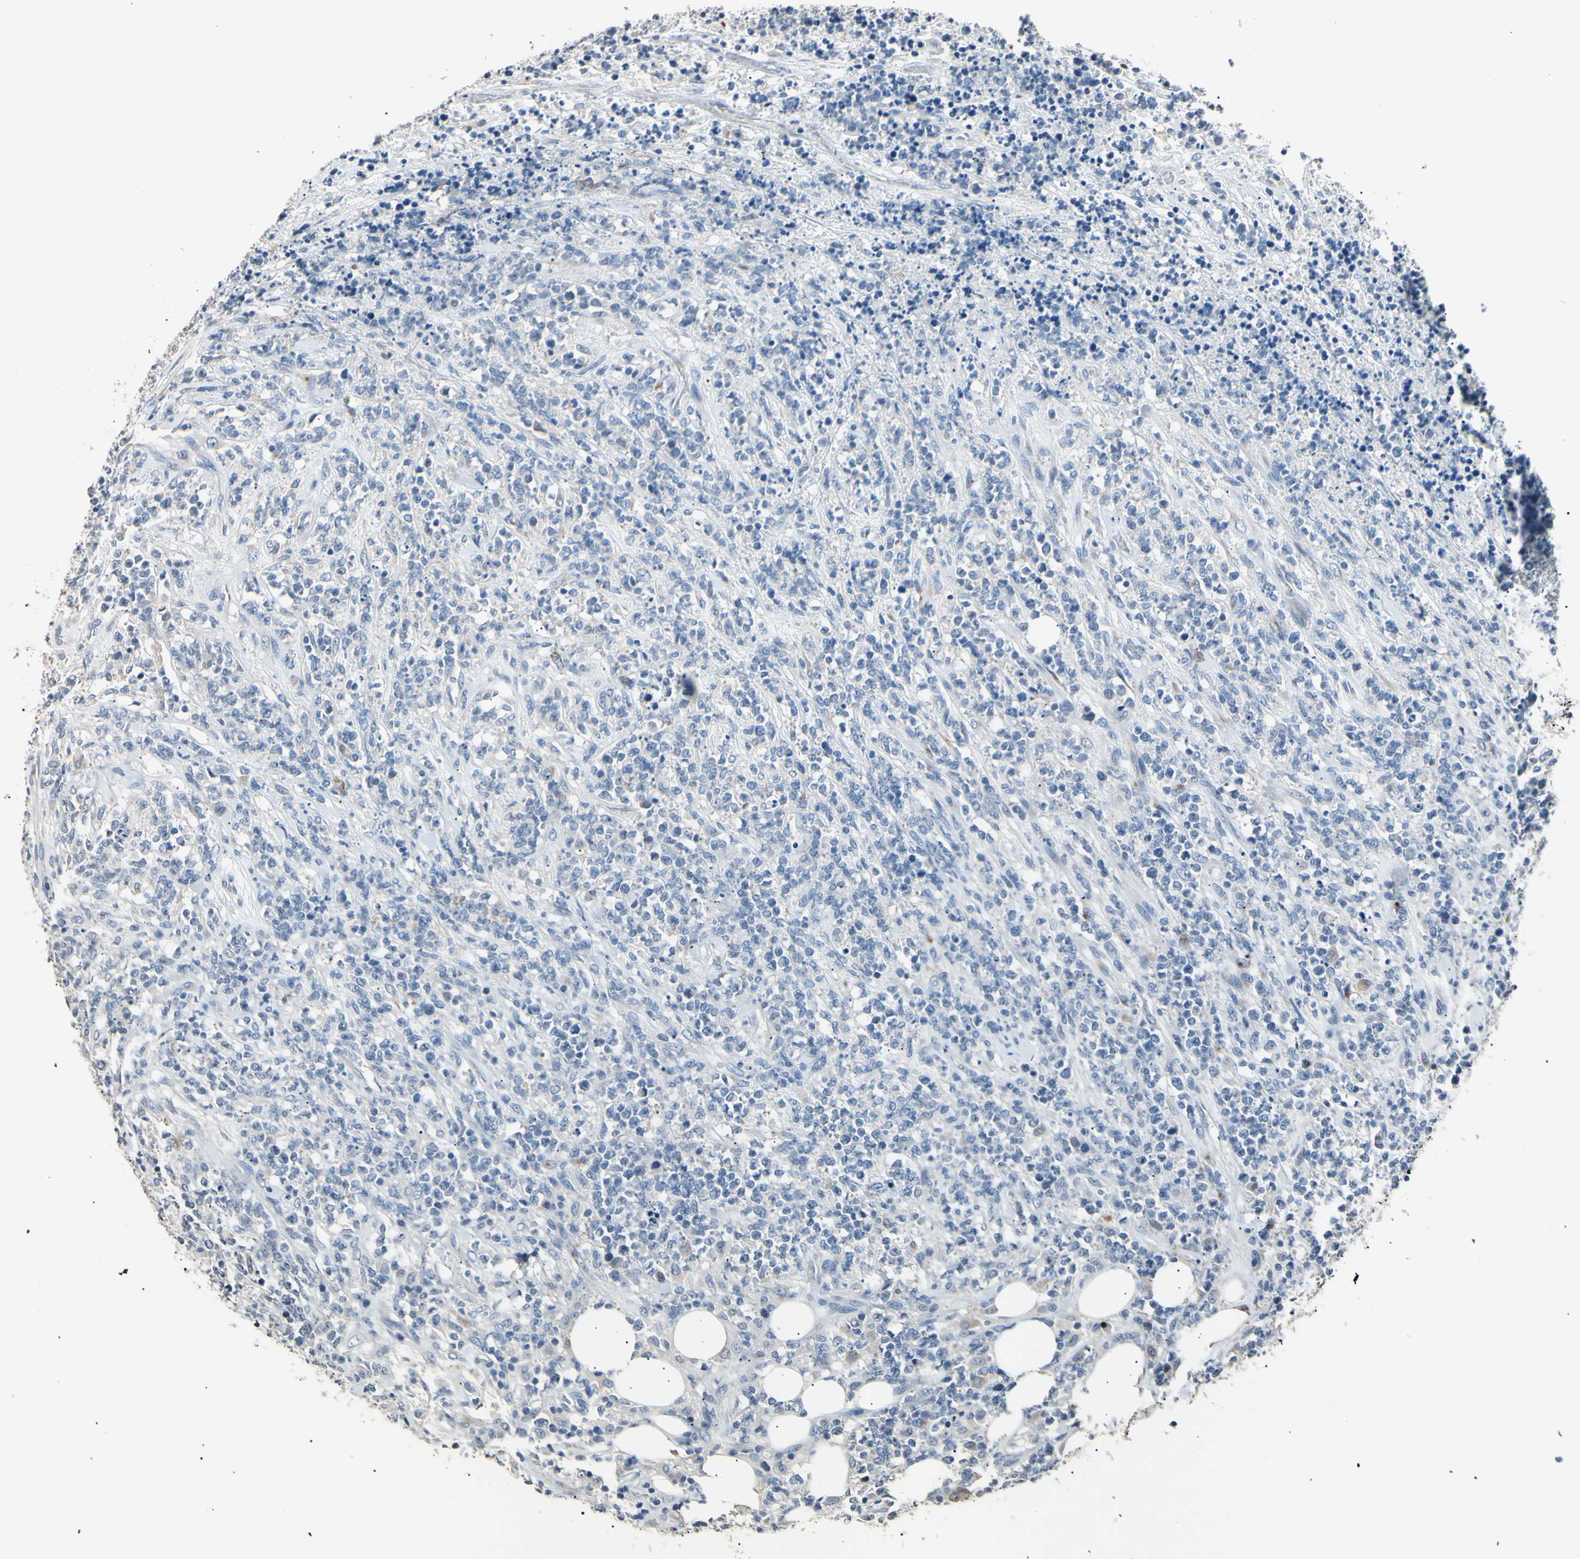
{"staining": {"intensity": "negative", "quantity": "none", "location": "none"}, "tissue": "lymphoma", "cell_type": "Tumor cells", "image_type": "cancer", "snomed": [{"axis": "morphology", "description": "Malignant lymphoma, non-Hodgkin's type, High grade"}, {"axis": "topography", "description": "Soft tissue"}], "caption": "Micrograph shows no significant protein expression in tumor cells of lymphoma.", "gene": "LDLR", "patient": {"sex": "male", "age": 18}}